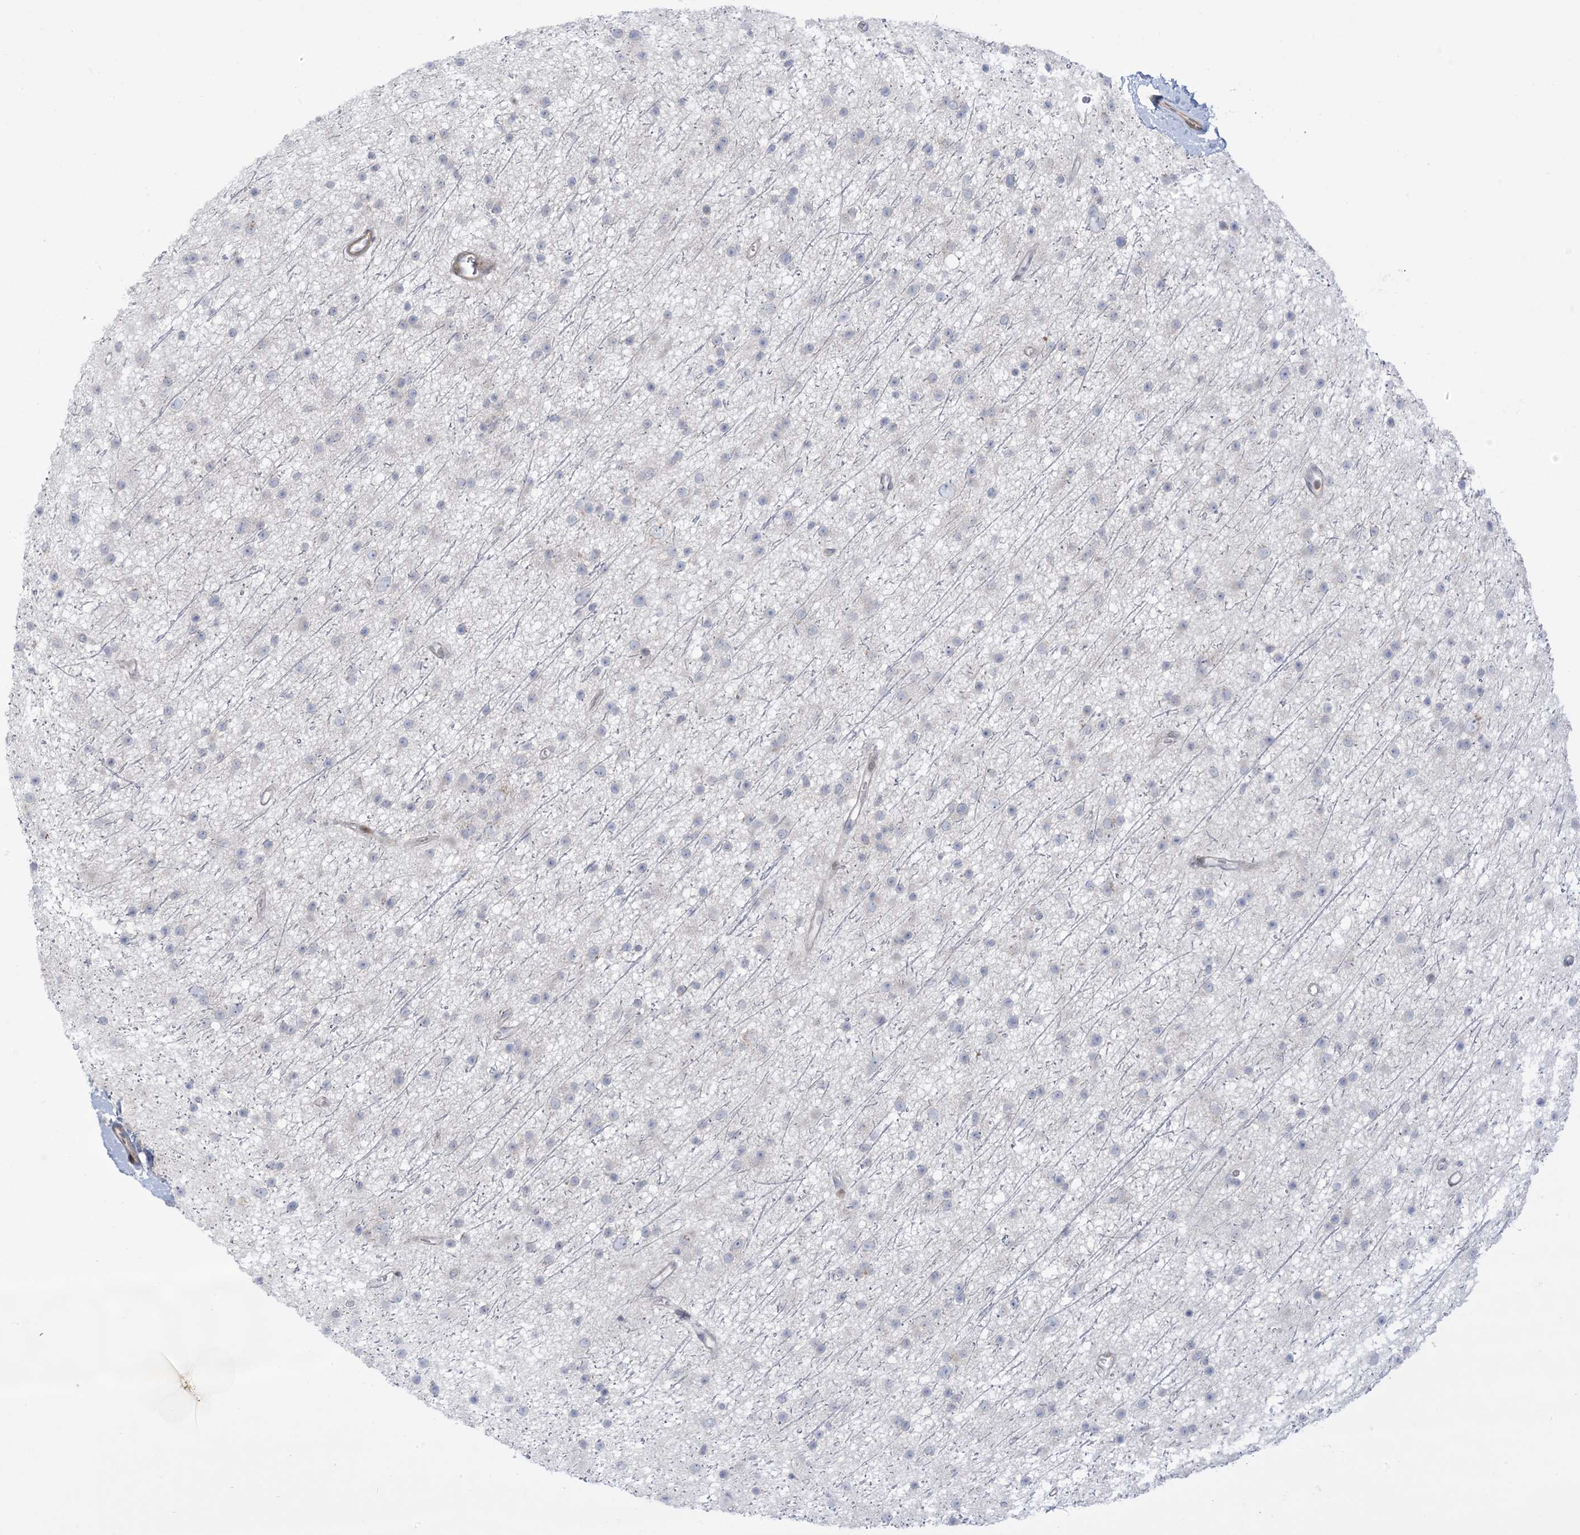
{"staining": {"intensity": "negative", "quantity": "none", "location": "none"}, "tissue": "glioma", "cell_type": "Tumor cells", "image_type": "cancer", "snomed": [{"axis": "morphology", "description": "Glioma, malignant, Low grade"}, {"axis": "topography", "description": "Cerebral cortex"}], "caption": "The histopathology image demonstrates no staining of tumor cells in malignant low-grade glioma. (Brightfield microscopy of DAB (3,3'-diaminobenzidine) IHC at high magnification).", "gene": "AFTPH", "patient": {"sex": "female", "age": 39}}